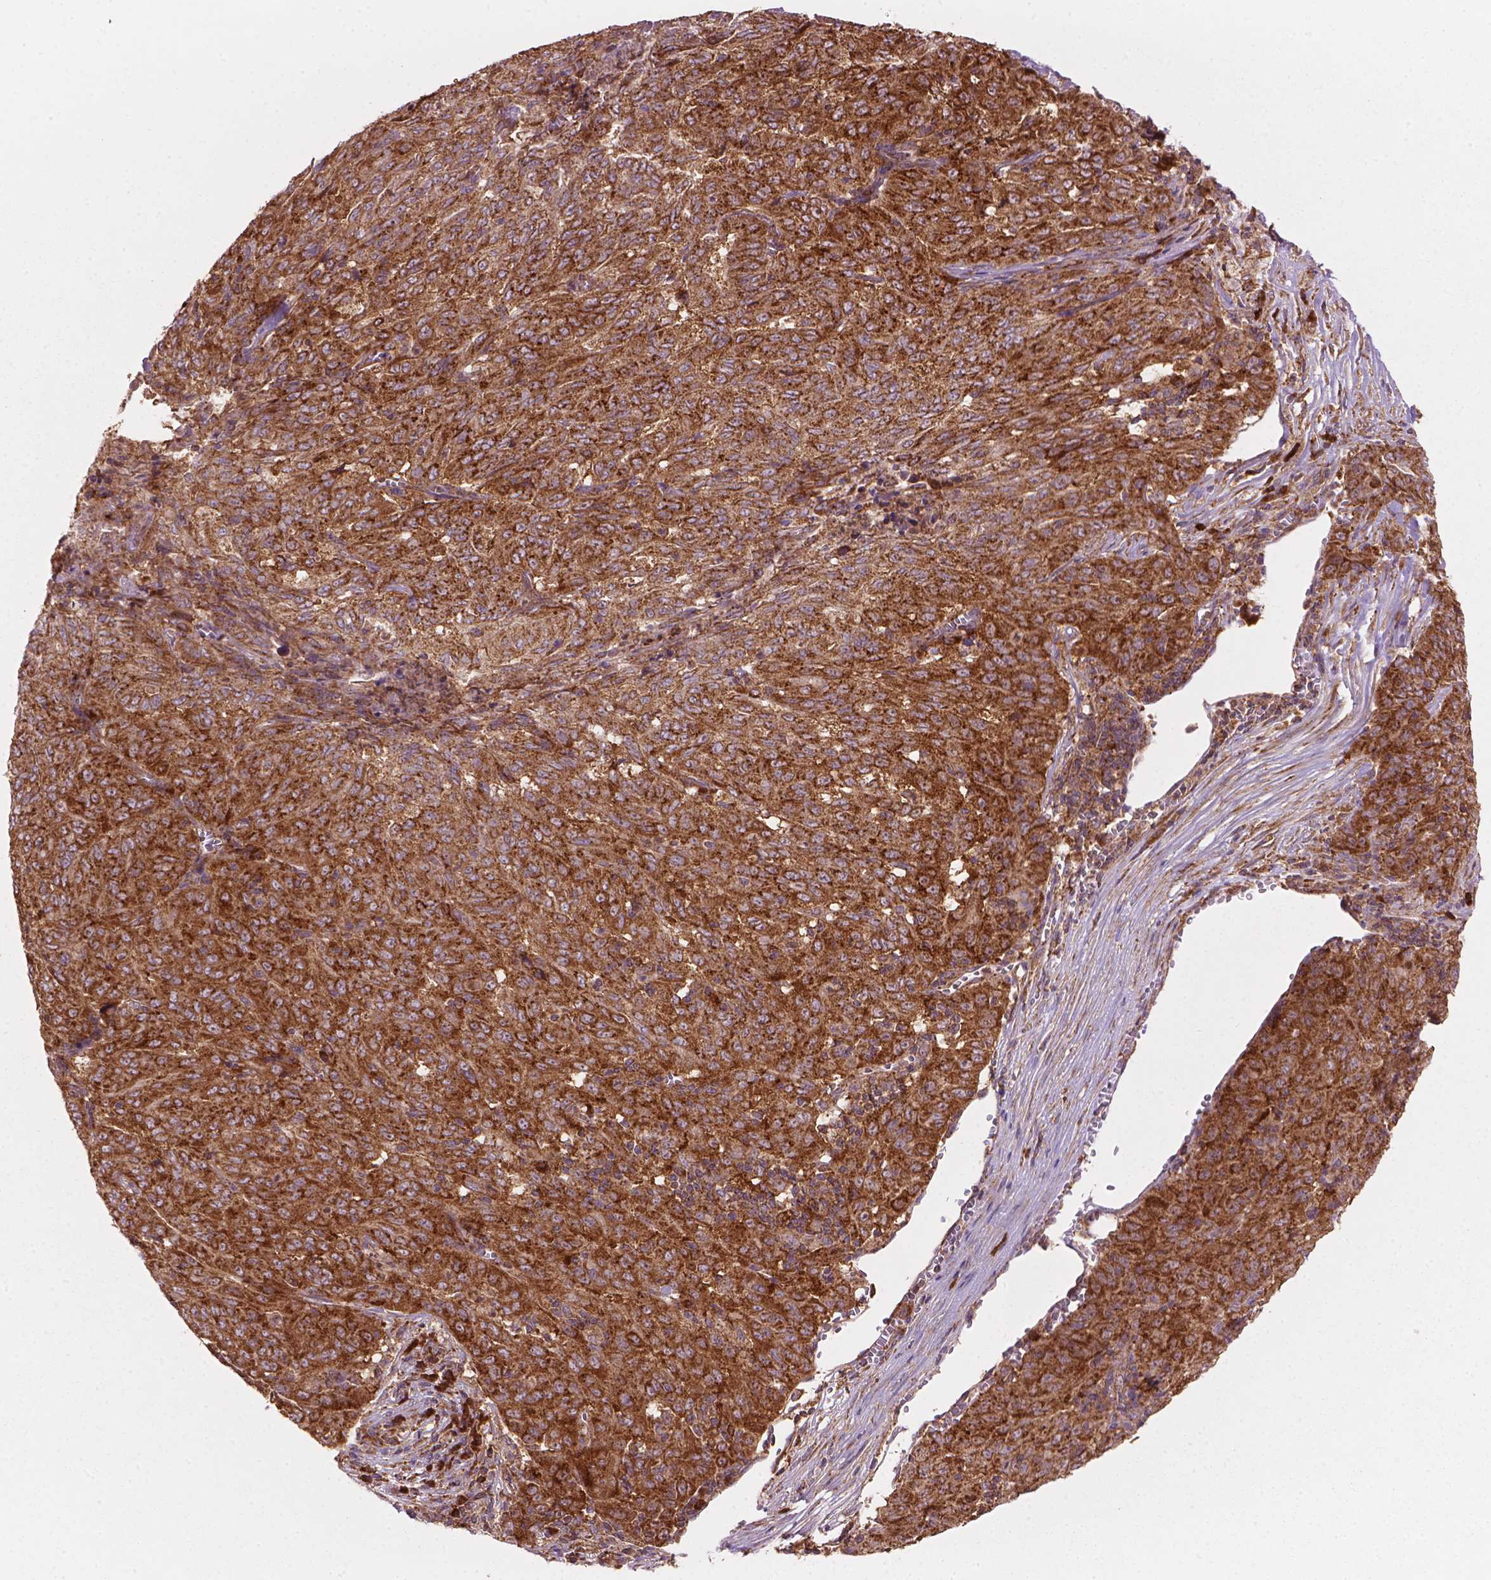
{"staining": {"intensity": "moderate", "quantity": ">75%", "location": "cytoplasmic/membranous"}, "tissue": "pancreatic cancer", "cell_type": "Tumor cells", "image_type": "cancer", "snomed": [{"axis": "morphology", "description": "Adenocarcinoma, NOS"}, {"axis": "topography", "description": "Pancreas"}], "caption": "An image of human pancreatic adenocarcinoma stained for a protein shows moderate cytoplasmic/membranous brown staining in tumor cells.", "gene": "VARS2", "patient": {"sex": "male", "age": 63}}